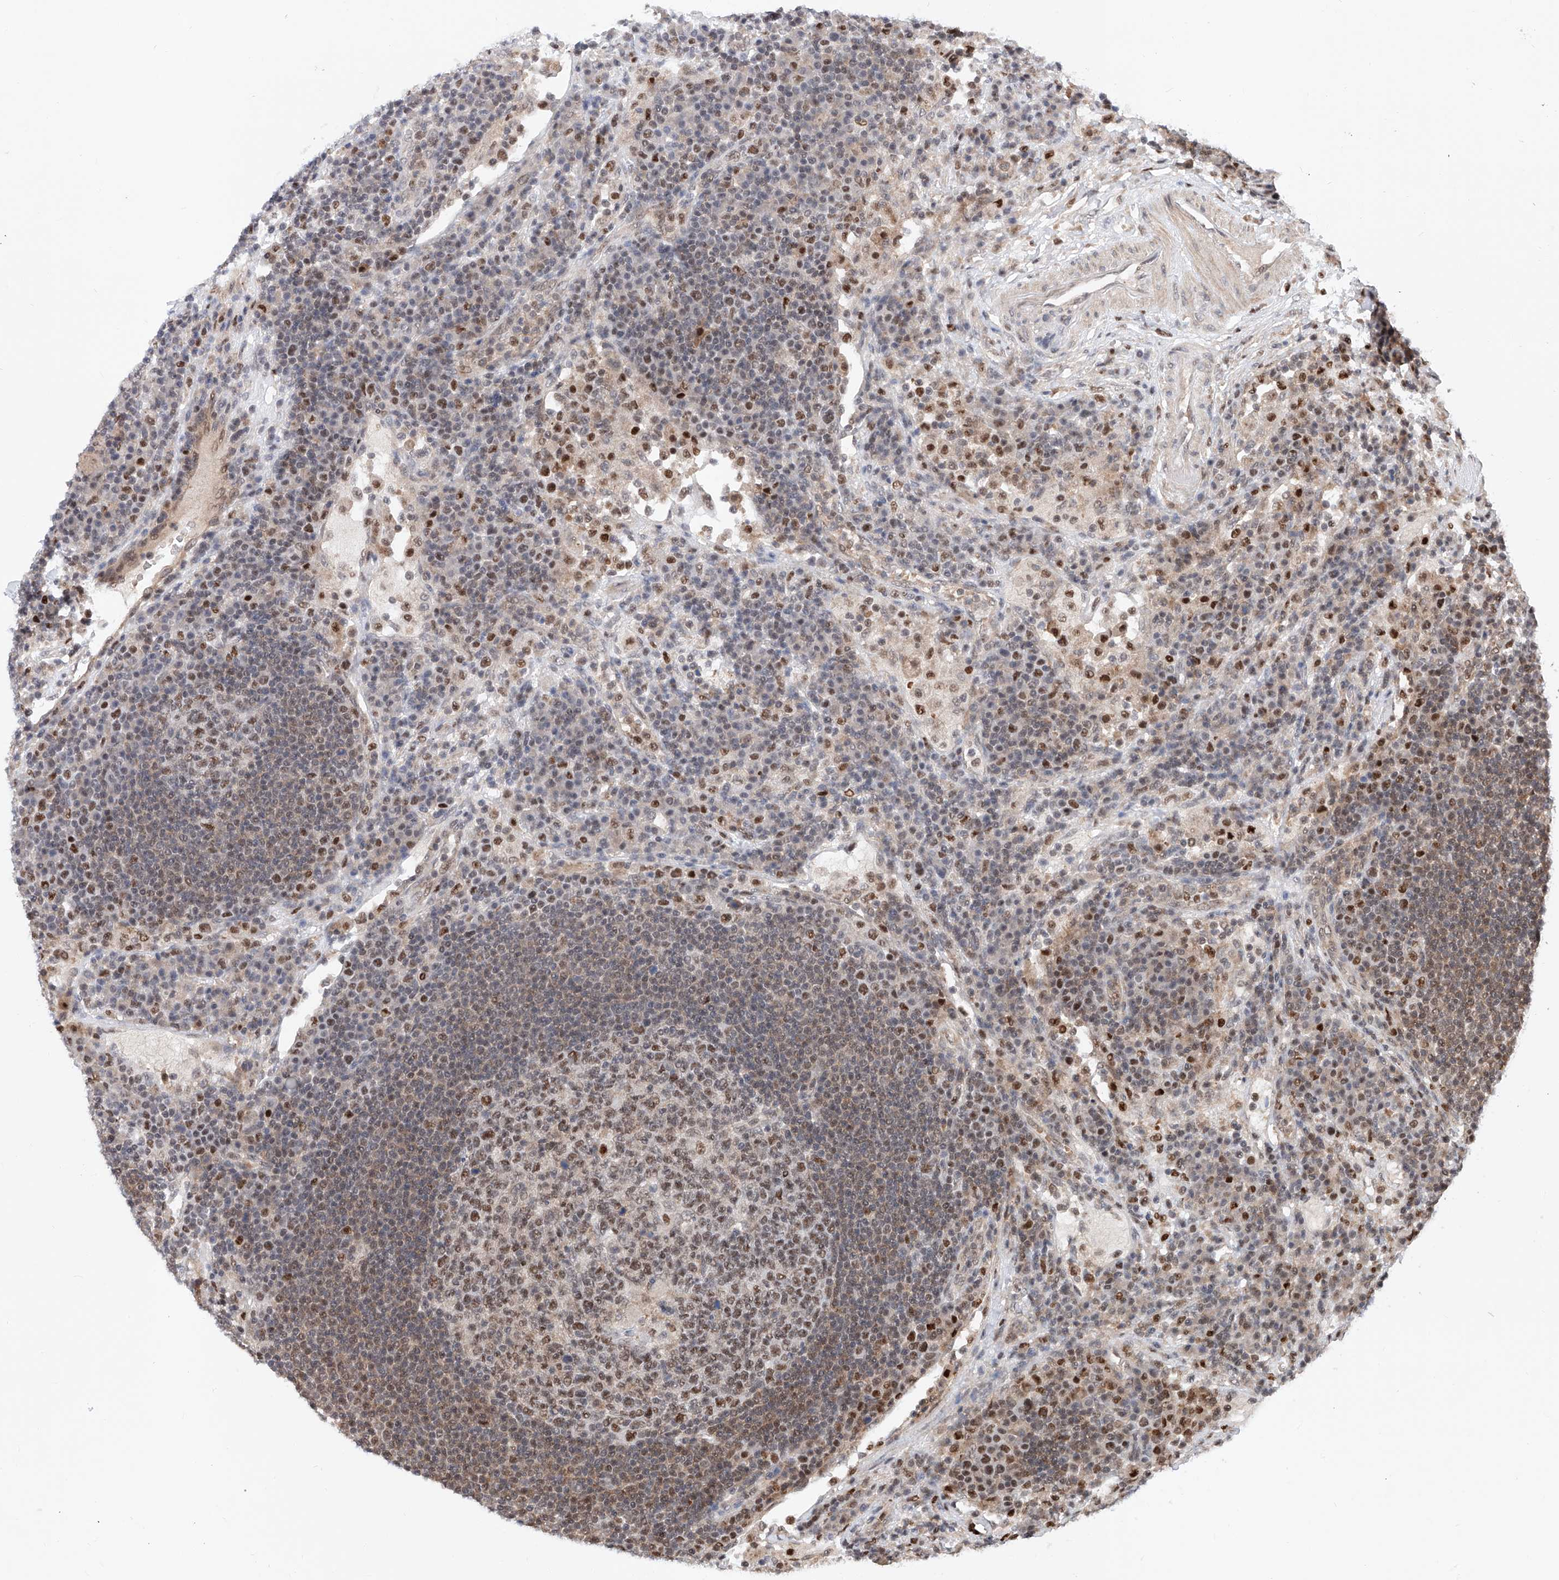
{"staining": {"intensity": "moderate", "quantity": ">75%", "location": "nuclear"}, "tissue": "lymph node", "cell_type": "Germinal center cells", "image_type": "normal", "snomed": [{"axis": "morphology", "description": "Normal tissue, NOS"}, {"axis": "topography", "description": "Lymph node"}], "caption": "The immunohistochemical stain shows moderate nuclear expression in germinal center cells of benign lymph node.", "gene": "SNRNP200", "patient": {"sex": "female", "age": 53}}